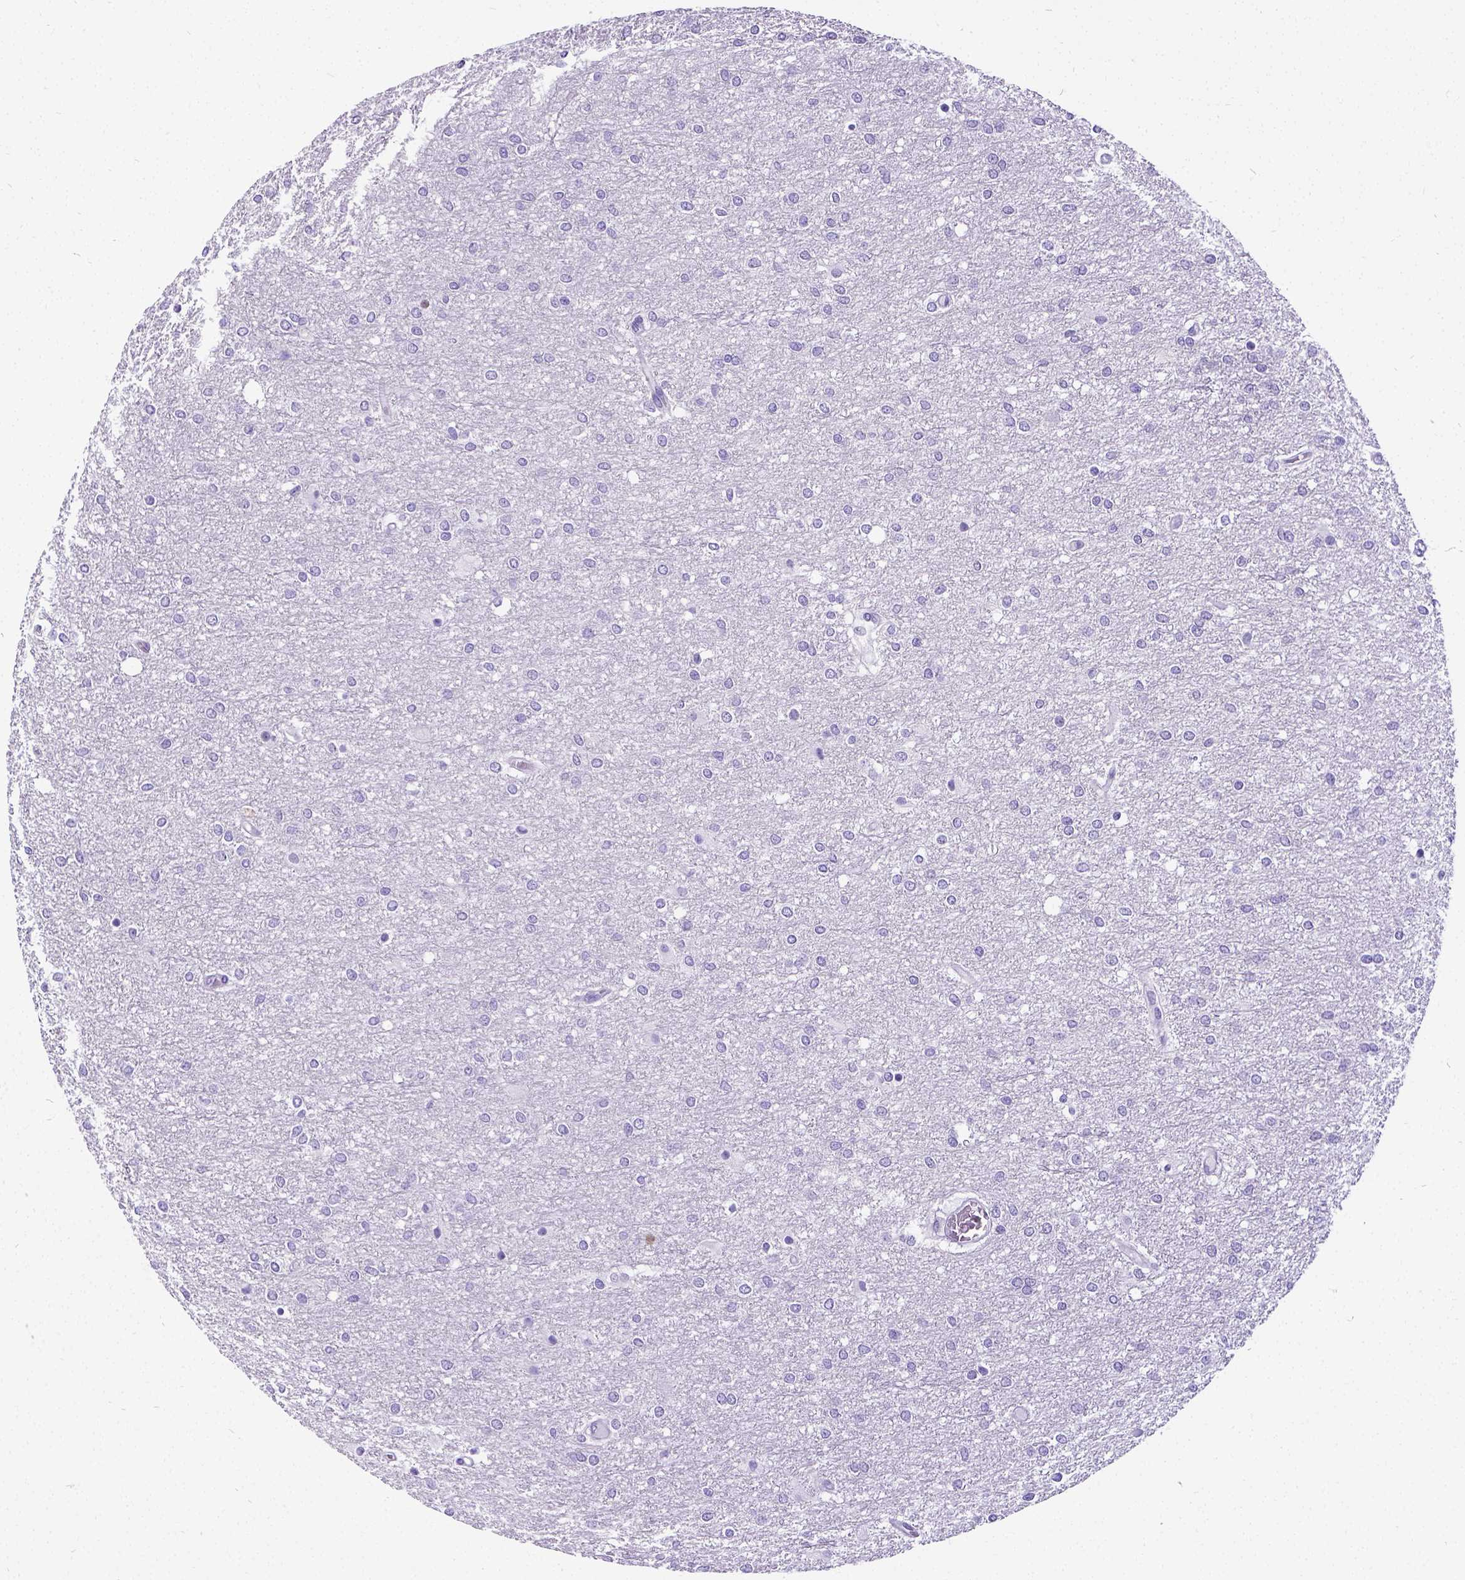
{"staining": {"intensity": "negative", "quantity": "none", "location": "none"}, "tissue": "glioma", "cell_type": "Tumor cells", "image_type": "cancer", "snomed": [{"axis": "morphology", "description": "Glioma, malignant, High grade"}, {"axis": "topography", "description": "Brain"}], "caption": "The photomicrograph reveals no significant positivity in tumor cells of glioma.", "gene": "SATB2", "patient": {"sex": "female", "age": 61}}